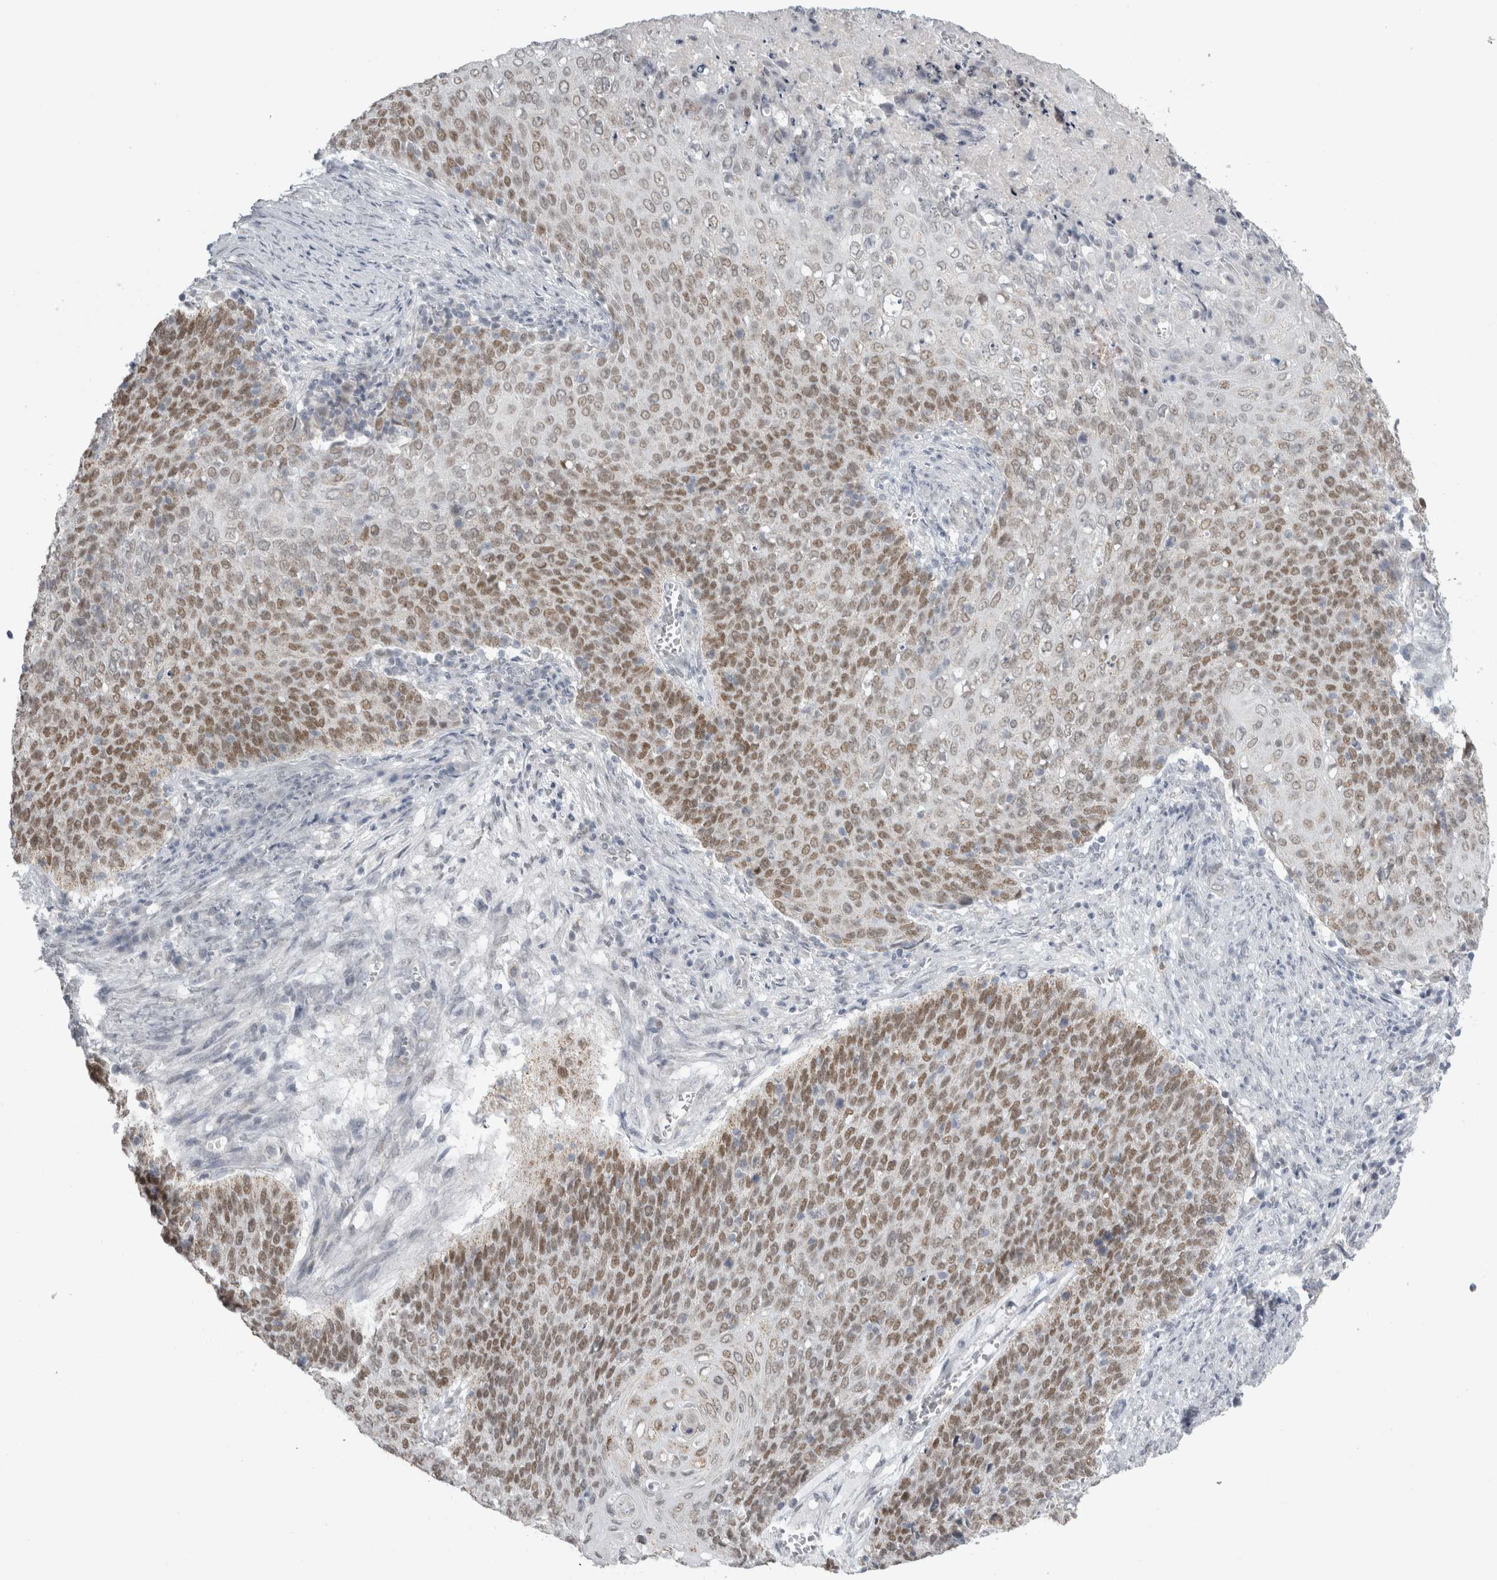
{"staining": {"intensity": "moderate", "quantity": "25%-75%", "location": "nuclear"}, "tissue": "cervical cancer", "cell_type": "Tumor cells", "image_type": "cancer", "snomed": [{"axis": "morphology", "description": "Squamous cell carcinoma, NOS"}, {"axis": "topography", "description": "Cervix"}], "caption": "Cervical cancer stained with a brown dye reveals moderate nuclear positive staining in about 25%-75% of tumor cells.", "gene": "PLIN1", "patient": {"sex": "female", "age": 39}}